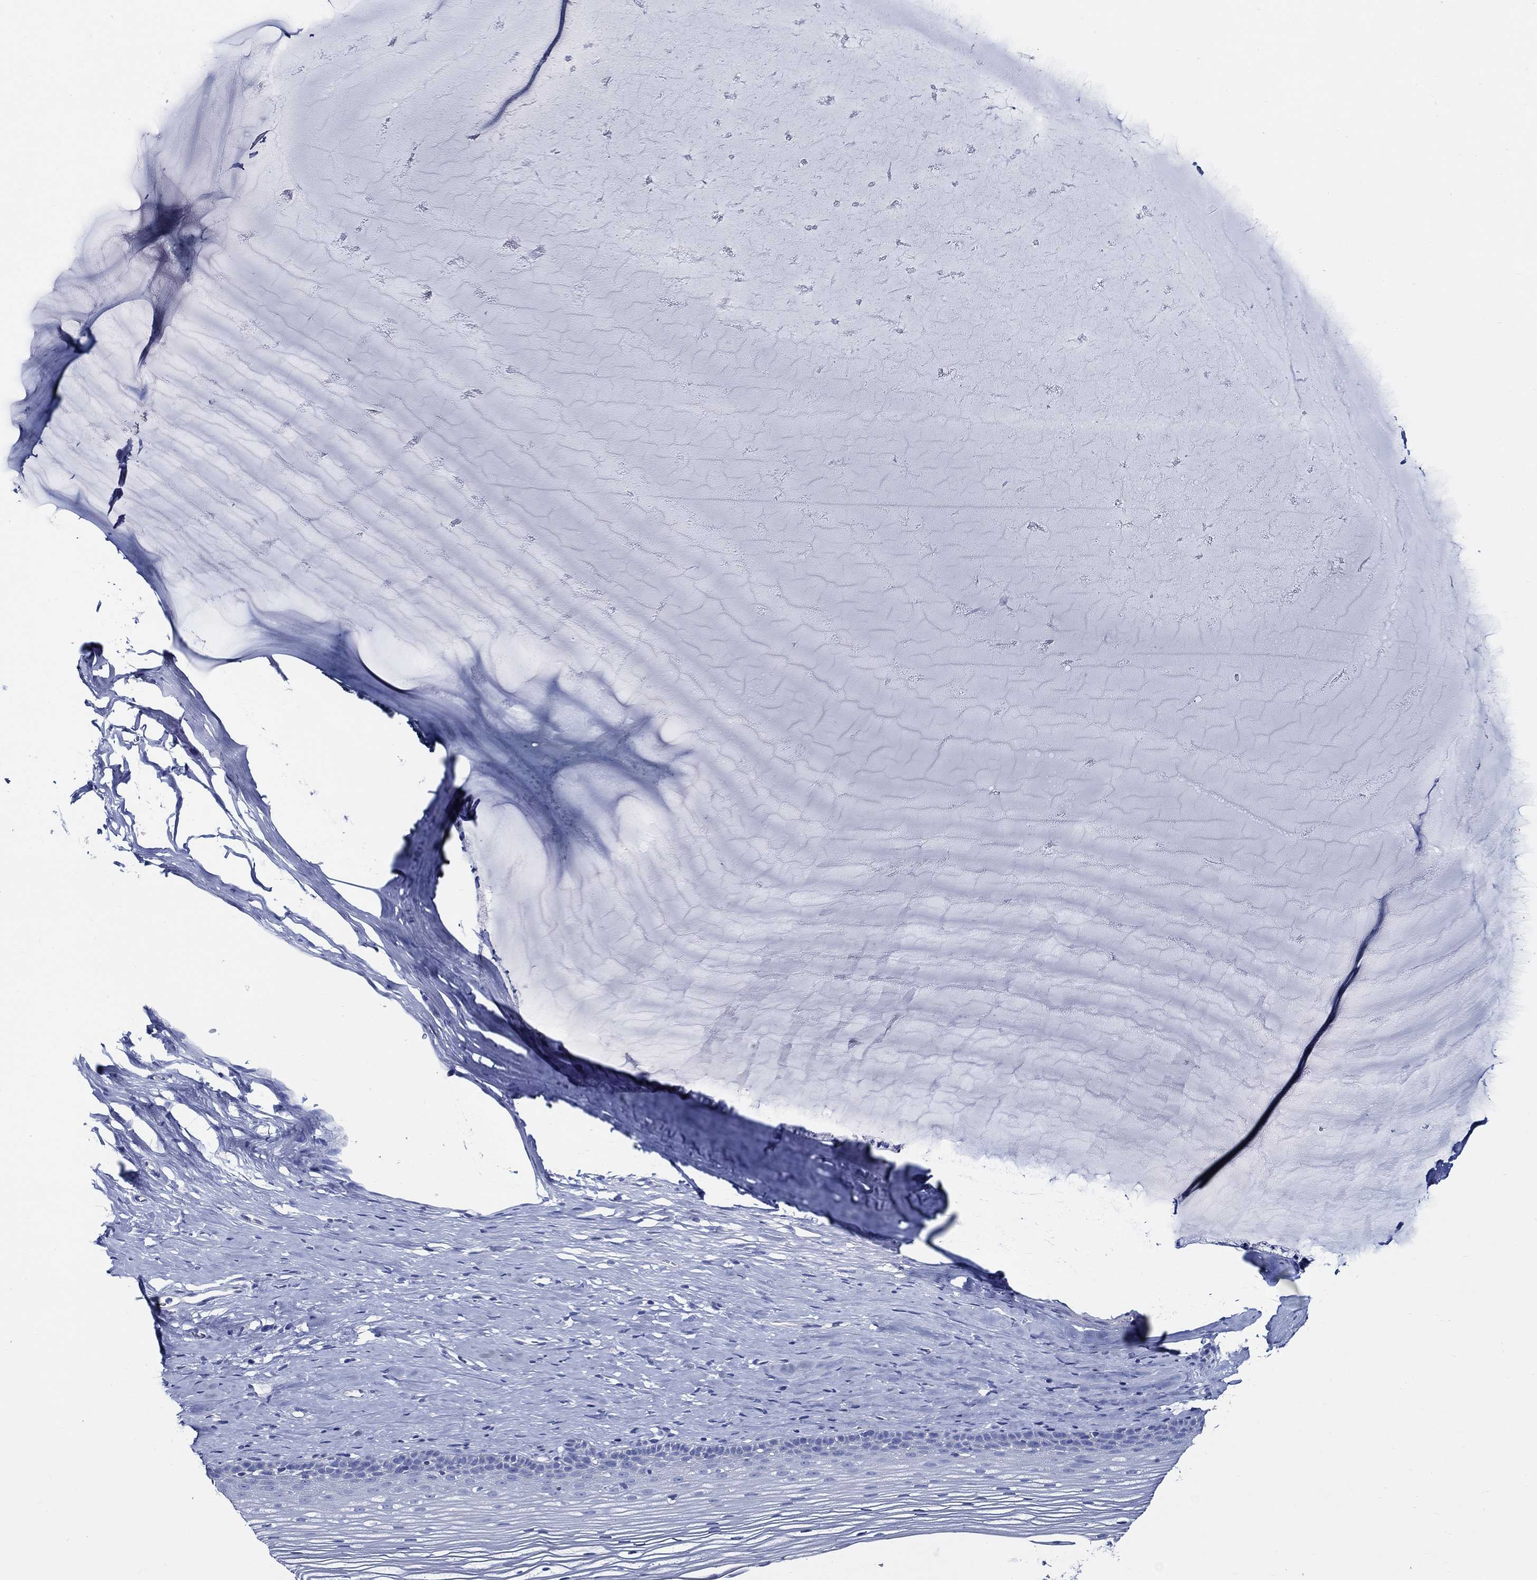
{"staining": {"intensity": "negative", "quantity": "none", "location": "none"}, "tissue": "cervix", "cell_type": "Squamous epithelial cells", "image_type": "normal", "snomed": [{"axis": "morphology", "description": "Normal tissue, NOS"}, {"axis": "topography", "description": "Cervix"}], "caption": "There is no significant expression in squamous epithelial cells of cervix. (Brightfield microscopy of DAB (3,3'-diaminobenzidine) immunohistochemistry at high magnification).", "gene": "SKOR1", "patient": {"sex": "female", "age": 40}}